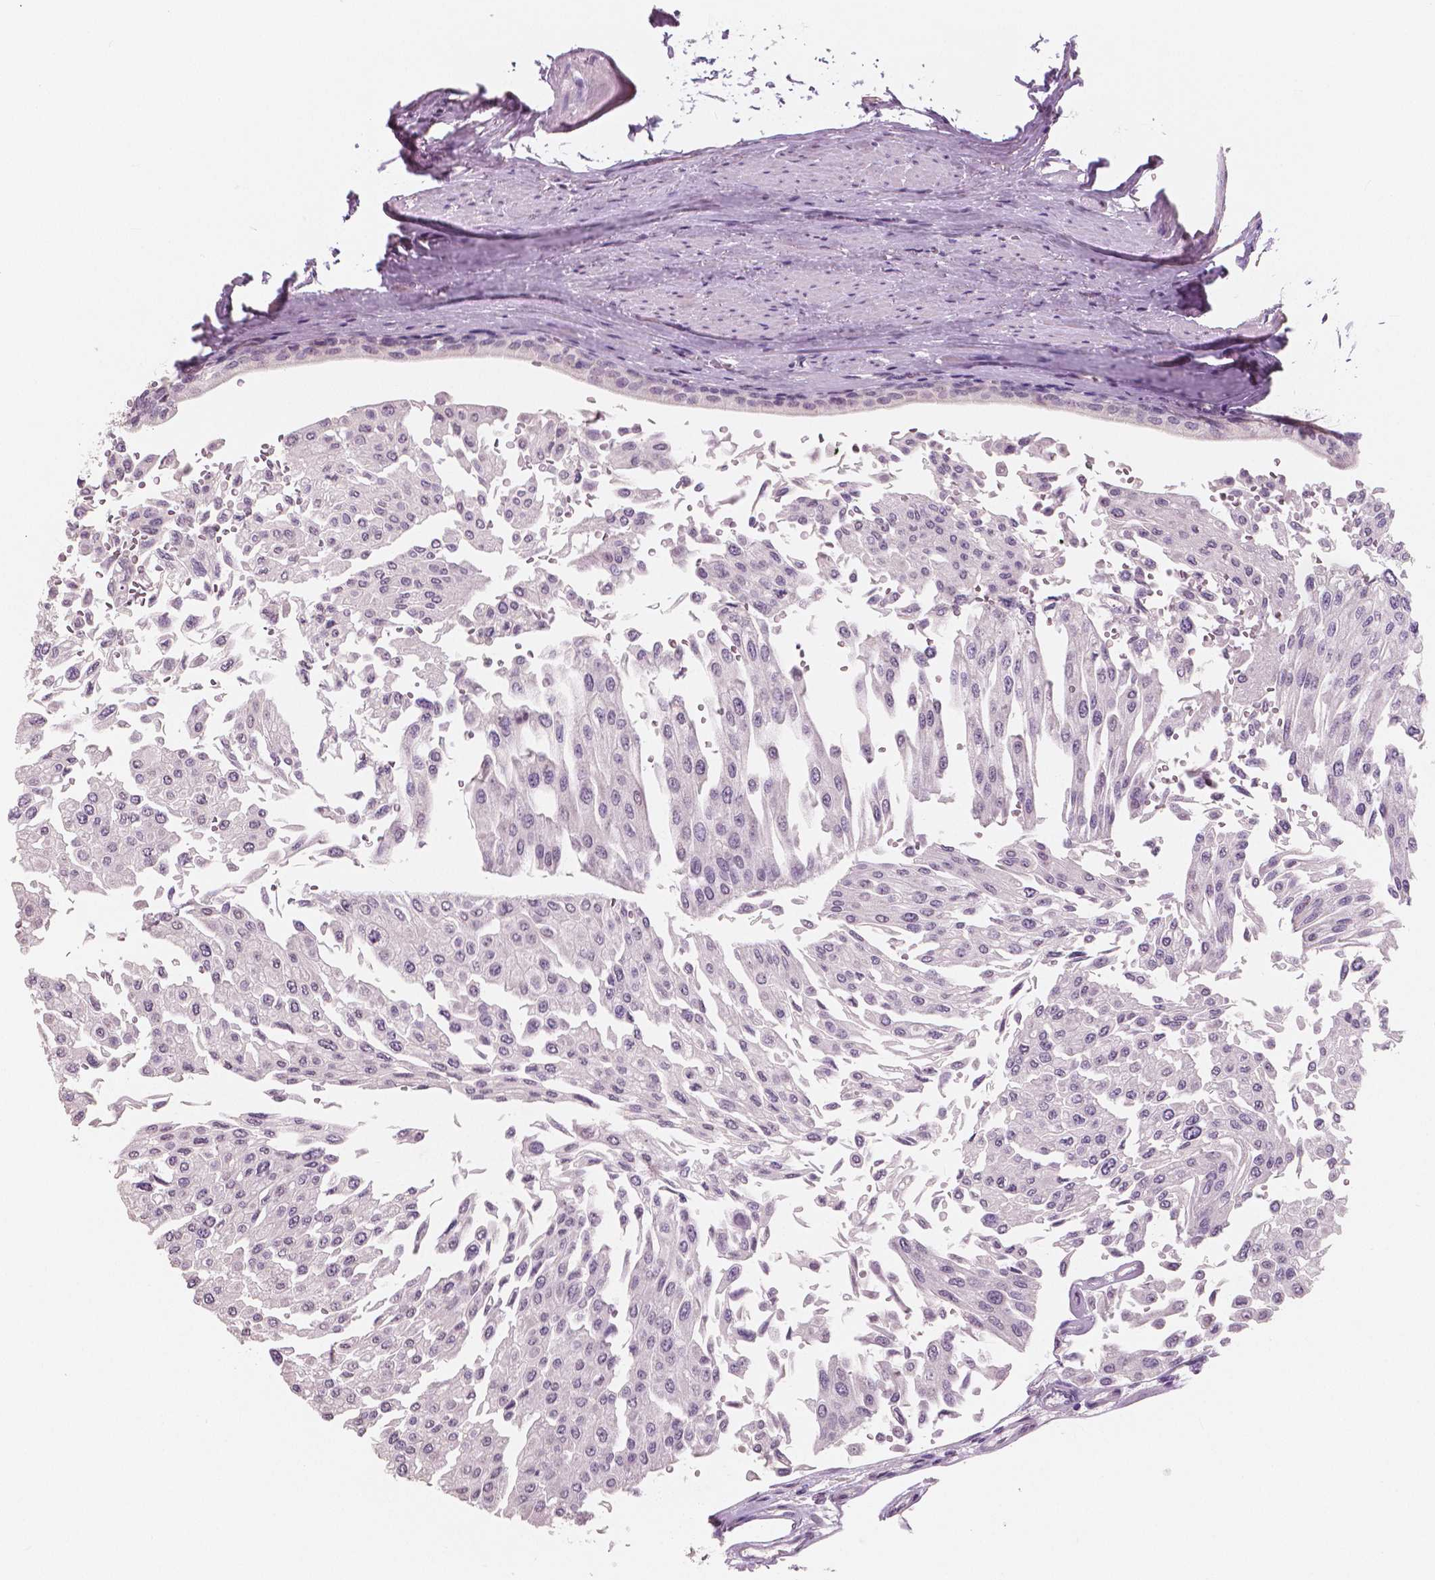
{"staining": {"intensity": "negative", "quantity": "none", "location": "none"}, "tissue": "urothelial cancer", "cell_type": "Tumor cells", "image_type": "cancer", "snomed": [{"axis": "morphology", "description": "Urothelial carcinoma, NOS"}, {"axis": "topography", "description": "Urinary bladder"}], "caption": "Protein analysis of urothelial cancer shows no significant expression in tumor cells.", "gene": "NECAB1", "patient": {"sex": "male", "age": 67}}